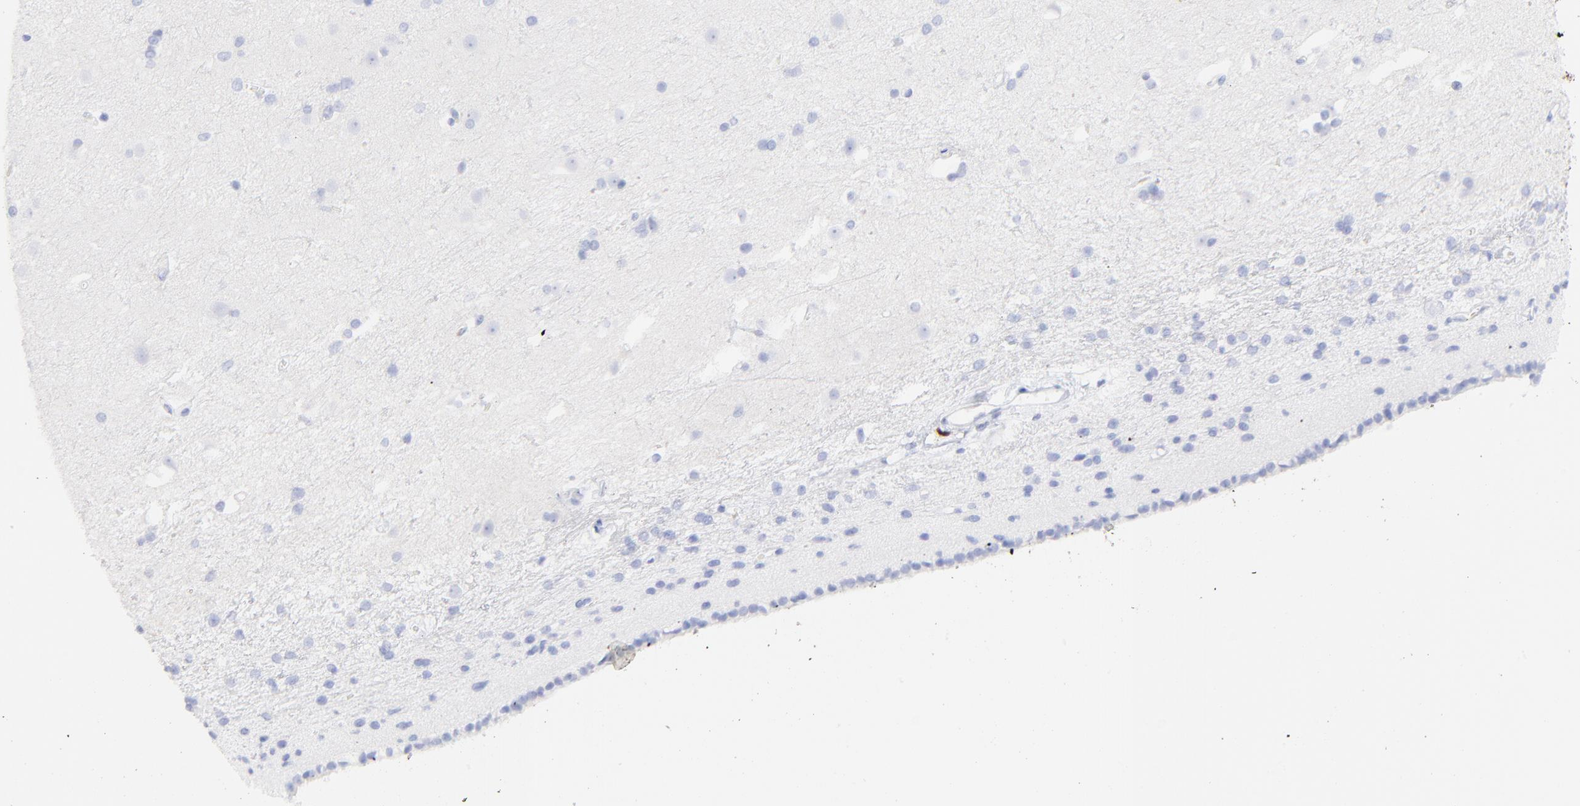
{"staining": {"intensity": "negative", "quantity": "none", "location": "none"}, "tissue": "caudate", "cell_type": "Glial cells", "image_type": "normal", "snomed": [{"axis": "morphology", "description": "Normal tissue, NOS"}, {"axis": "topography", "description": "Lateral ventricle wall"}], "caption": "Caudate was stained to show a protein in brown. There is no significant positivity in glial cells. (Brightfield microscopy of DAB immunohistochemistry (IHC) at high magnification).", "gene": "S100A12", "patient": {"sex": "female", "age": 19}}